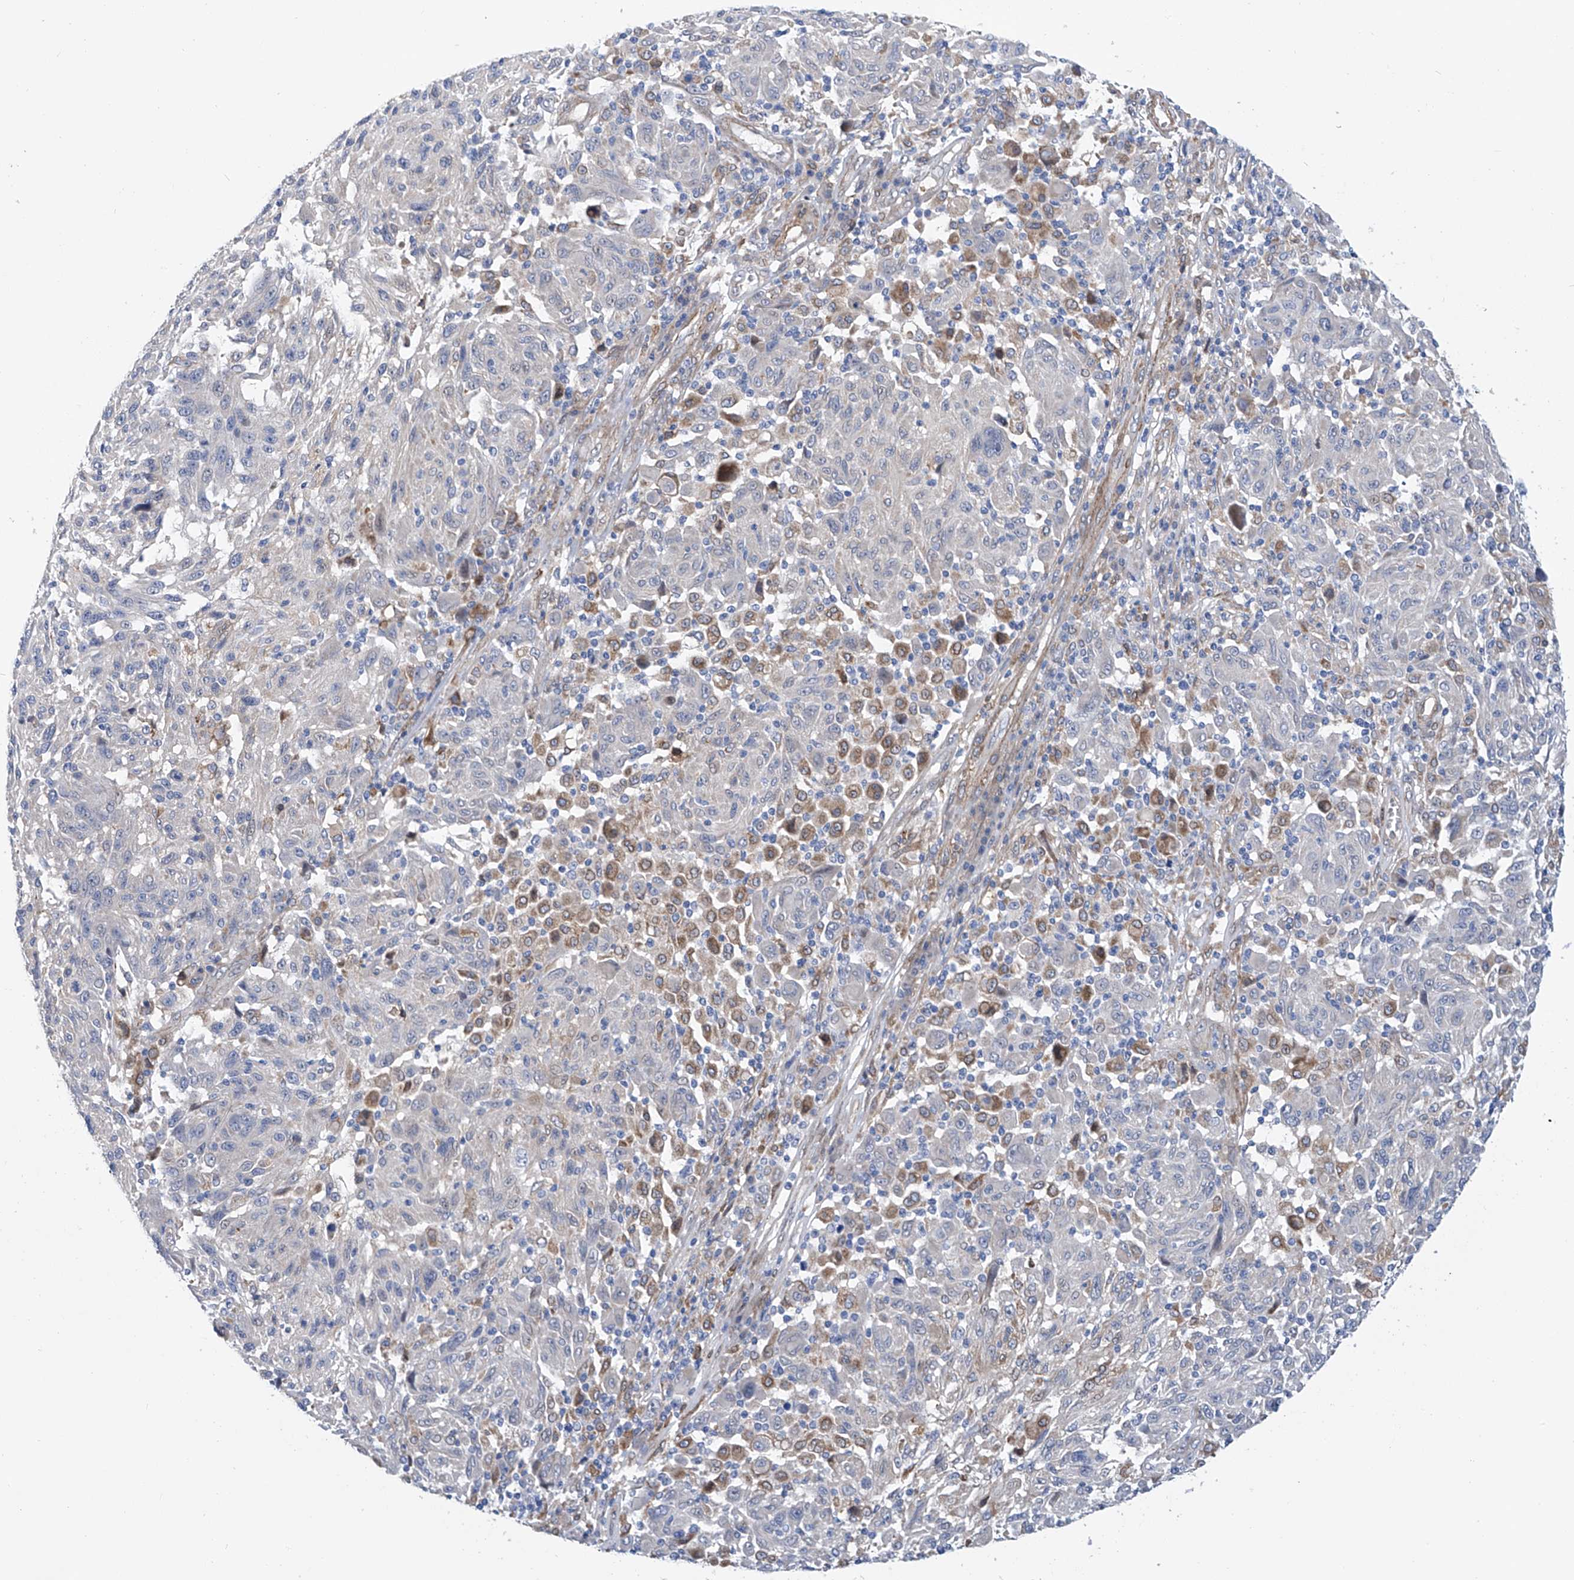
{"staining": {"intensity": "negative", "quantity": "none", "location": "none"}, "tissue": "melanoma", "cell_type": "Tumor cells", "image_type": "cancer", "snomed": [{"axis": "morphology", "description": "Malignant melanoma, NOS"}, {"axis": "topography", "description": "Skin"}], "caption": "A photomicrograph of human malignant melanoma is negative for staining in tumor cells.", "gene": "TNN", "patient": {"sex": "male", "age": 53}}